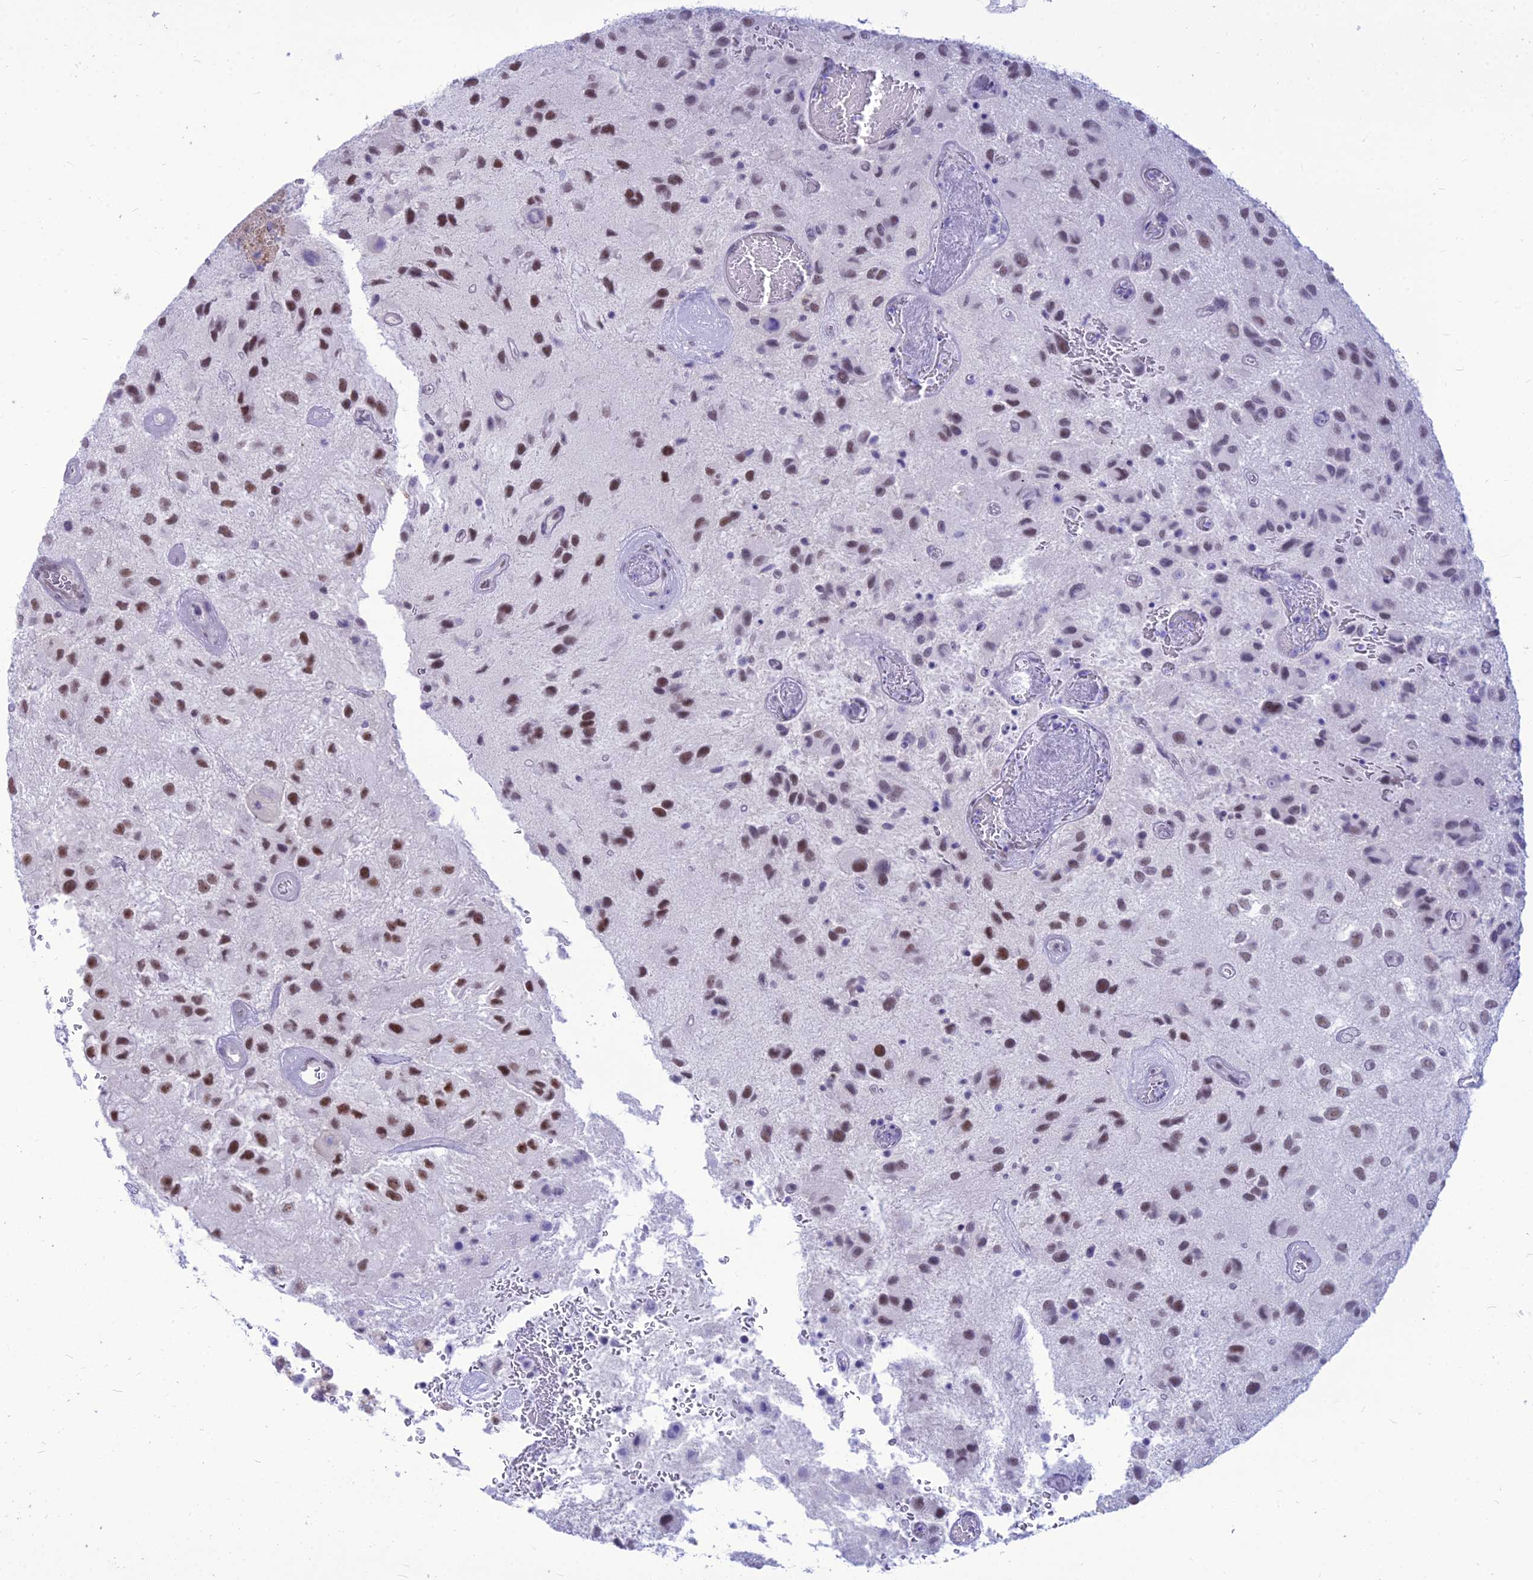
{"staining": {"intensity": "moderate", "quantity": ">75%", "location": "nuclear"}, "tissue": "glioma", "cell_type": "Tumor cells", "image_type": "cancer", "snomed": [{"axis": "morphology", "description": "Glioma, malignant, Low grade"}, {"axis": "topography", "description": "Brain"}], "caption": "Glioma stained for a protein (brown) demonstrates moderate nuclear positive positivity in approximately >75% of tumor cells.", "gene": "DHX40", "patient": {"sex": "male", "age": 66}}